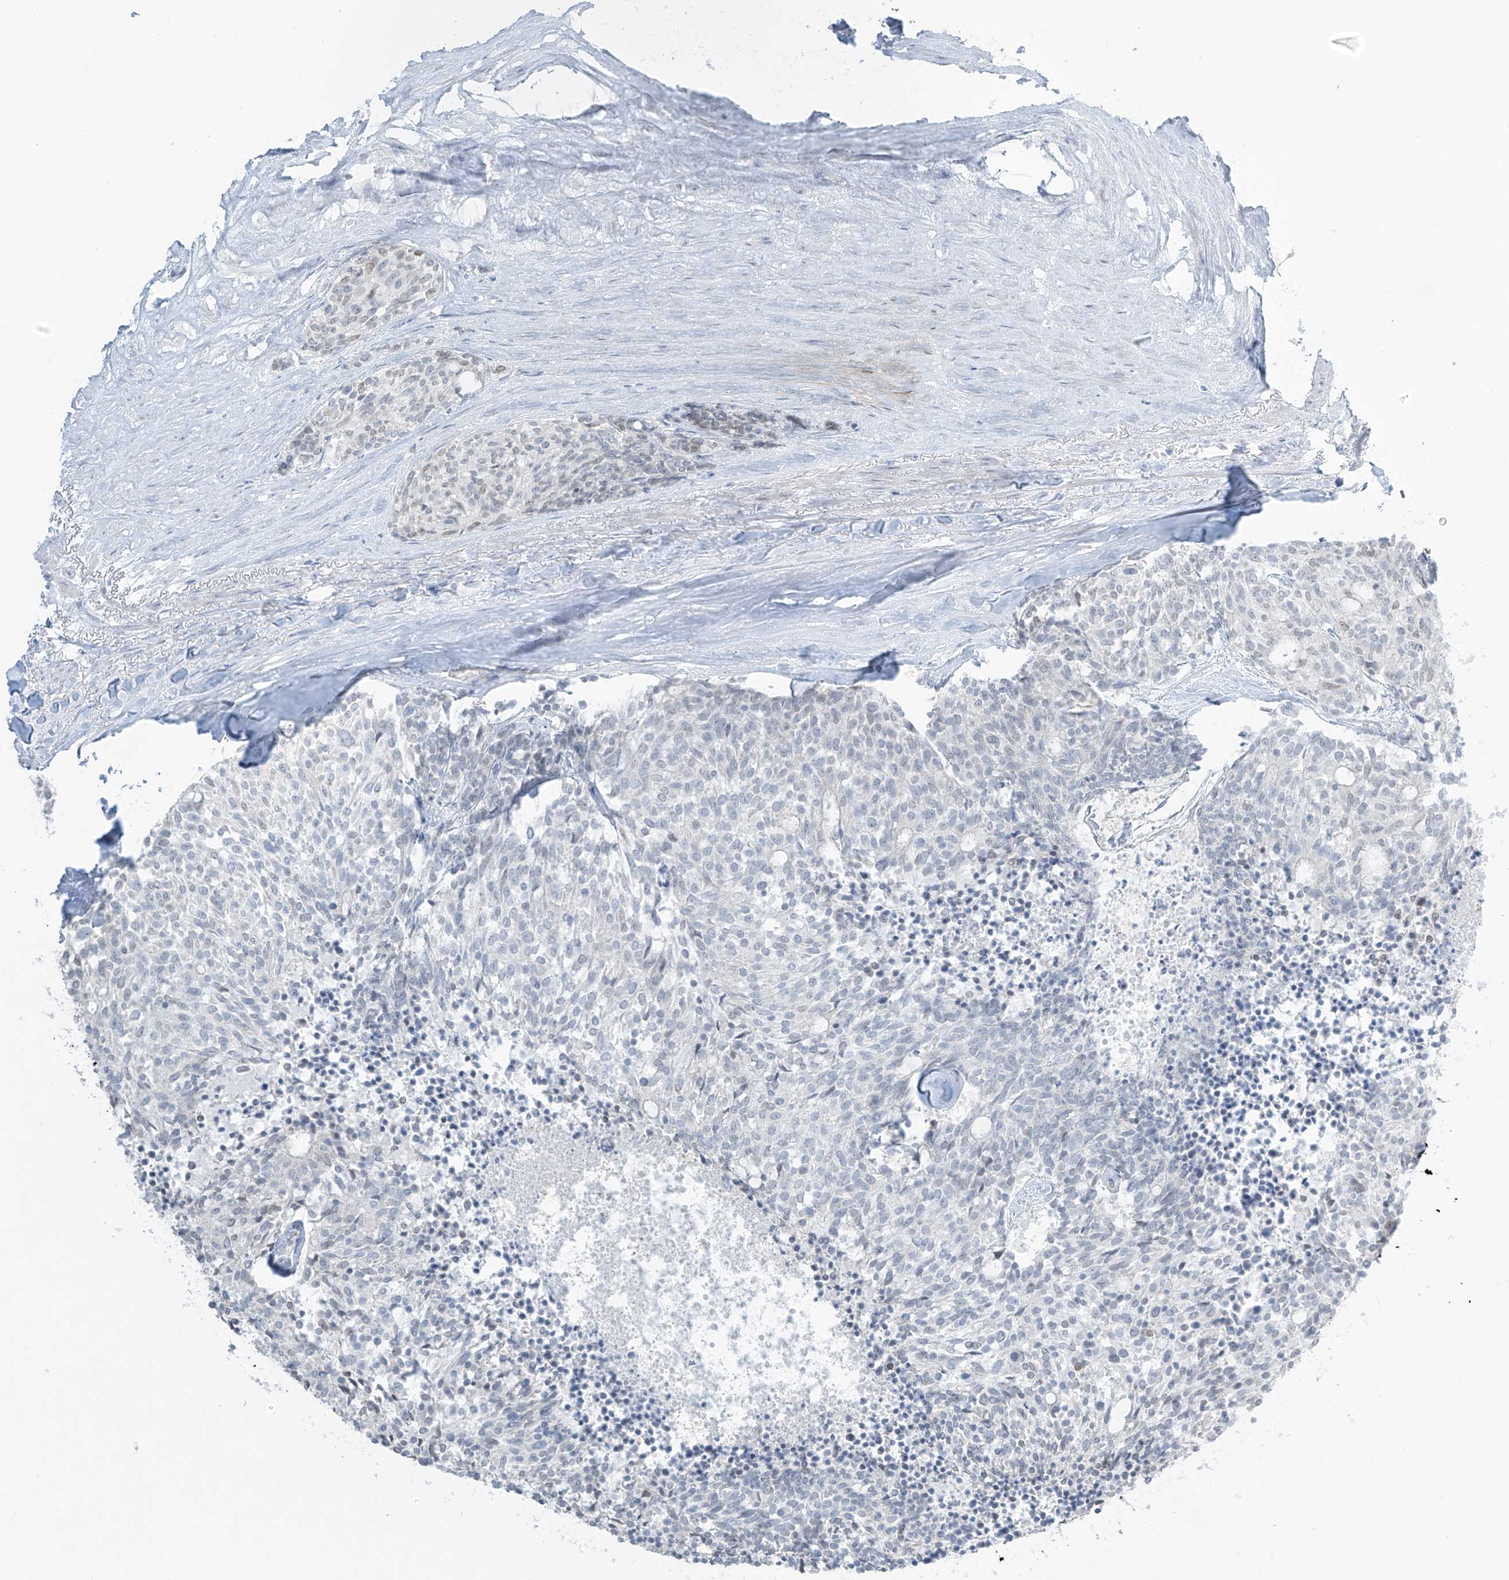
{"staining": {"intensity": "negative", "quantity": "none", "location": "none"}, "tissue": "carcinoid", "cell_type": "Tumor cells", "image_type": "cancer", "snomed": [{"axis": "morphology", "description": "Carcinoid, malignant, NOS"}, {"axis": "topography", "description": "Pancreas"}], "caption": "An immunohistochemistry histopathology image of carcinoid is shown. There is no staining in tumor cells of carcinoid.", "gene": "PRDM6", "patient": {"sex": "female", "age": 54}}